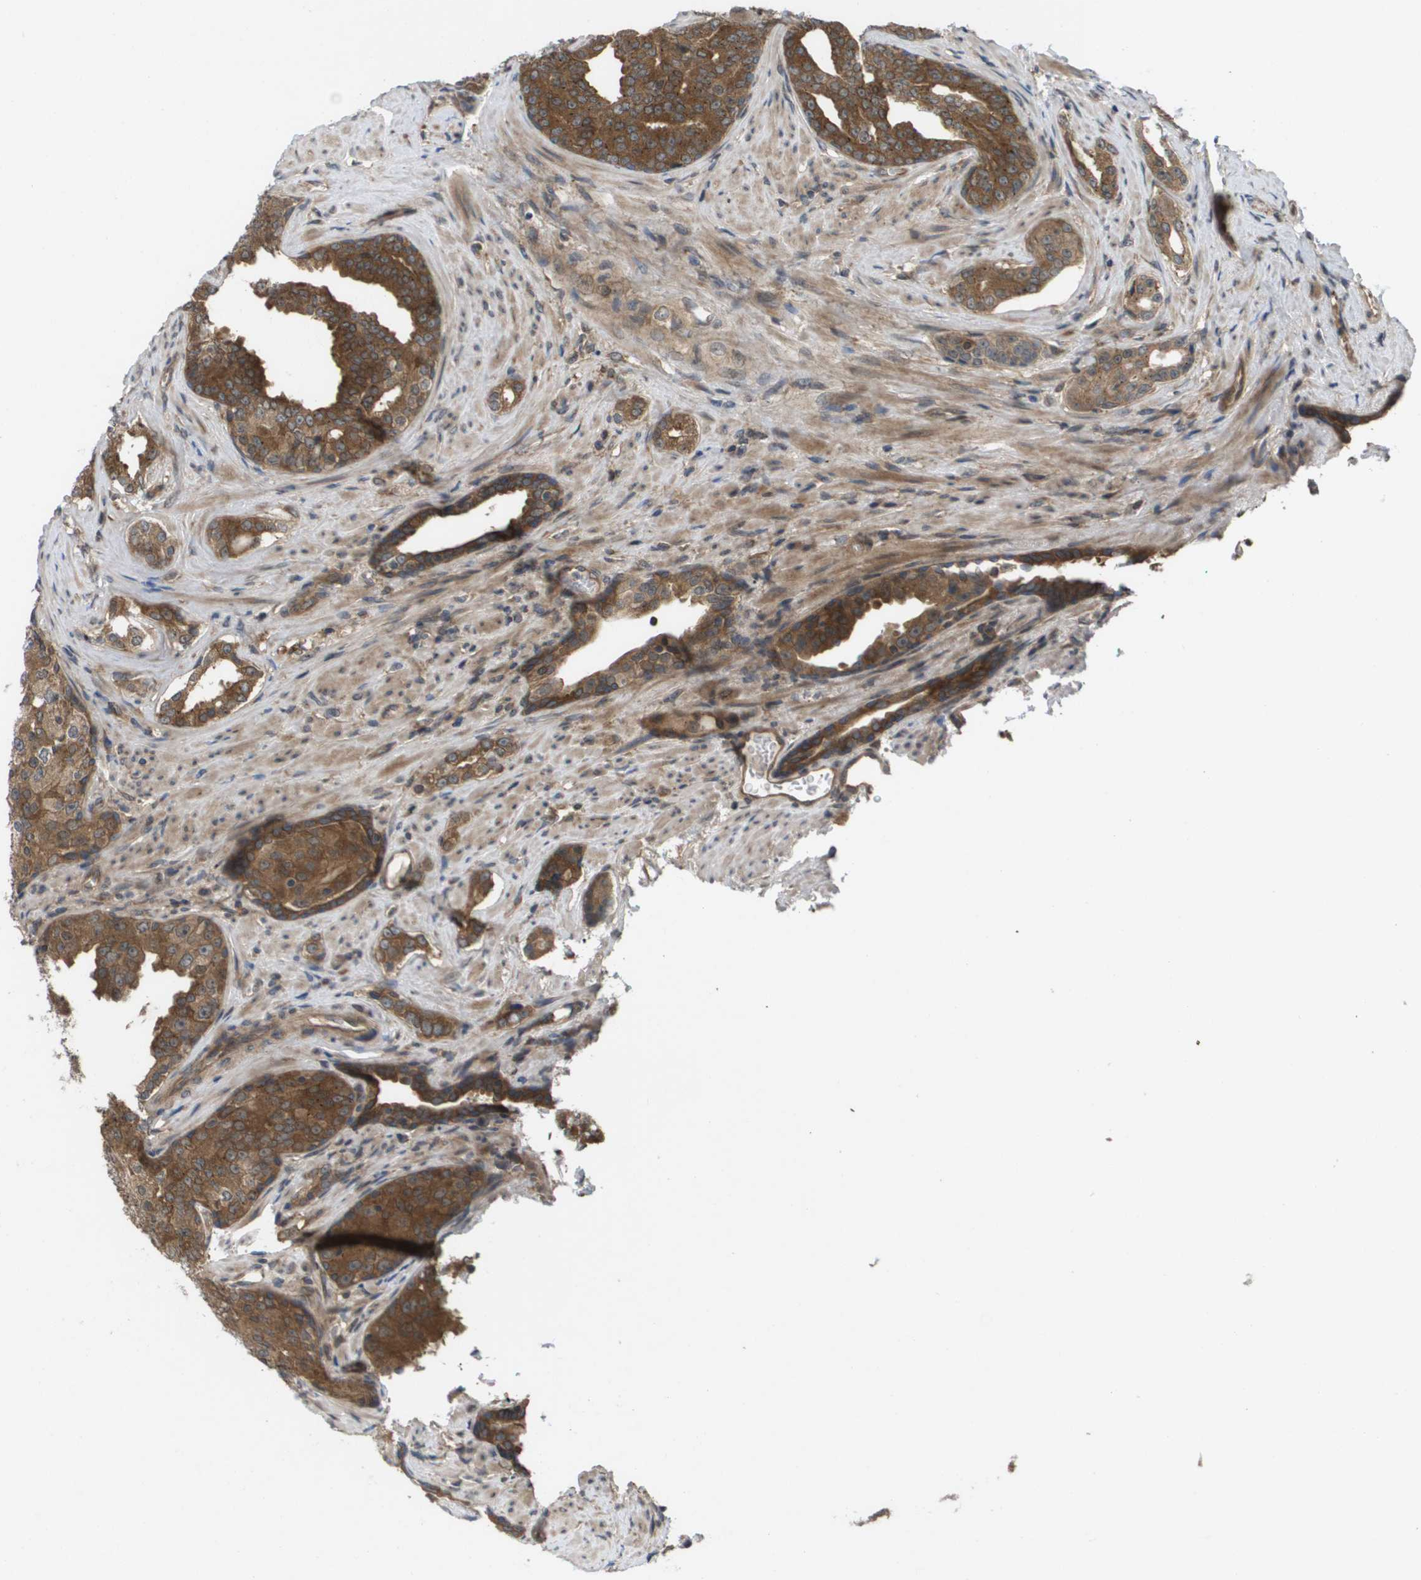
{"staining": {"intensity": "strong", "quantity": ">75%", "location": "cytoplasmic/membranous"}, "tissue": "prostate cancer", "cell_type": "Tumor cells", "image_type": "cancer", "snomed": [{"axis": "morphology", "description": "Adenocarcinoma, High grade"}, {"axis": "topography", "description": "Prostate"}], "caption": "High-grade adenocarcinoma (prostate) tissue reveals strong cytoplasmic/membranous expression in about >75% of tumor cells, visualized by immunohistochemistry.", "gene": "CTPS2", "patient": {"sex": "male", "age": 71}}